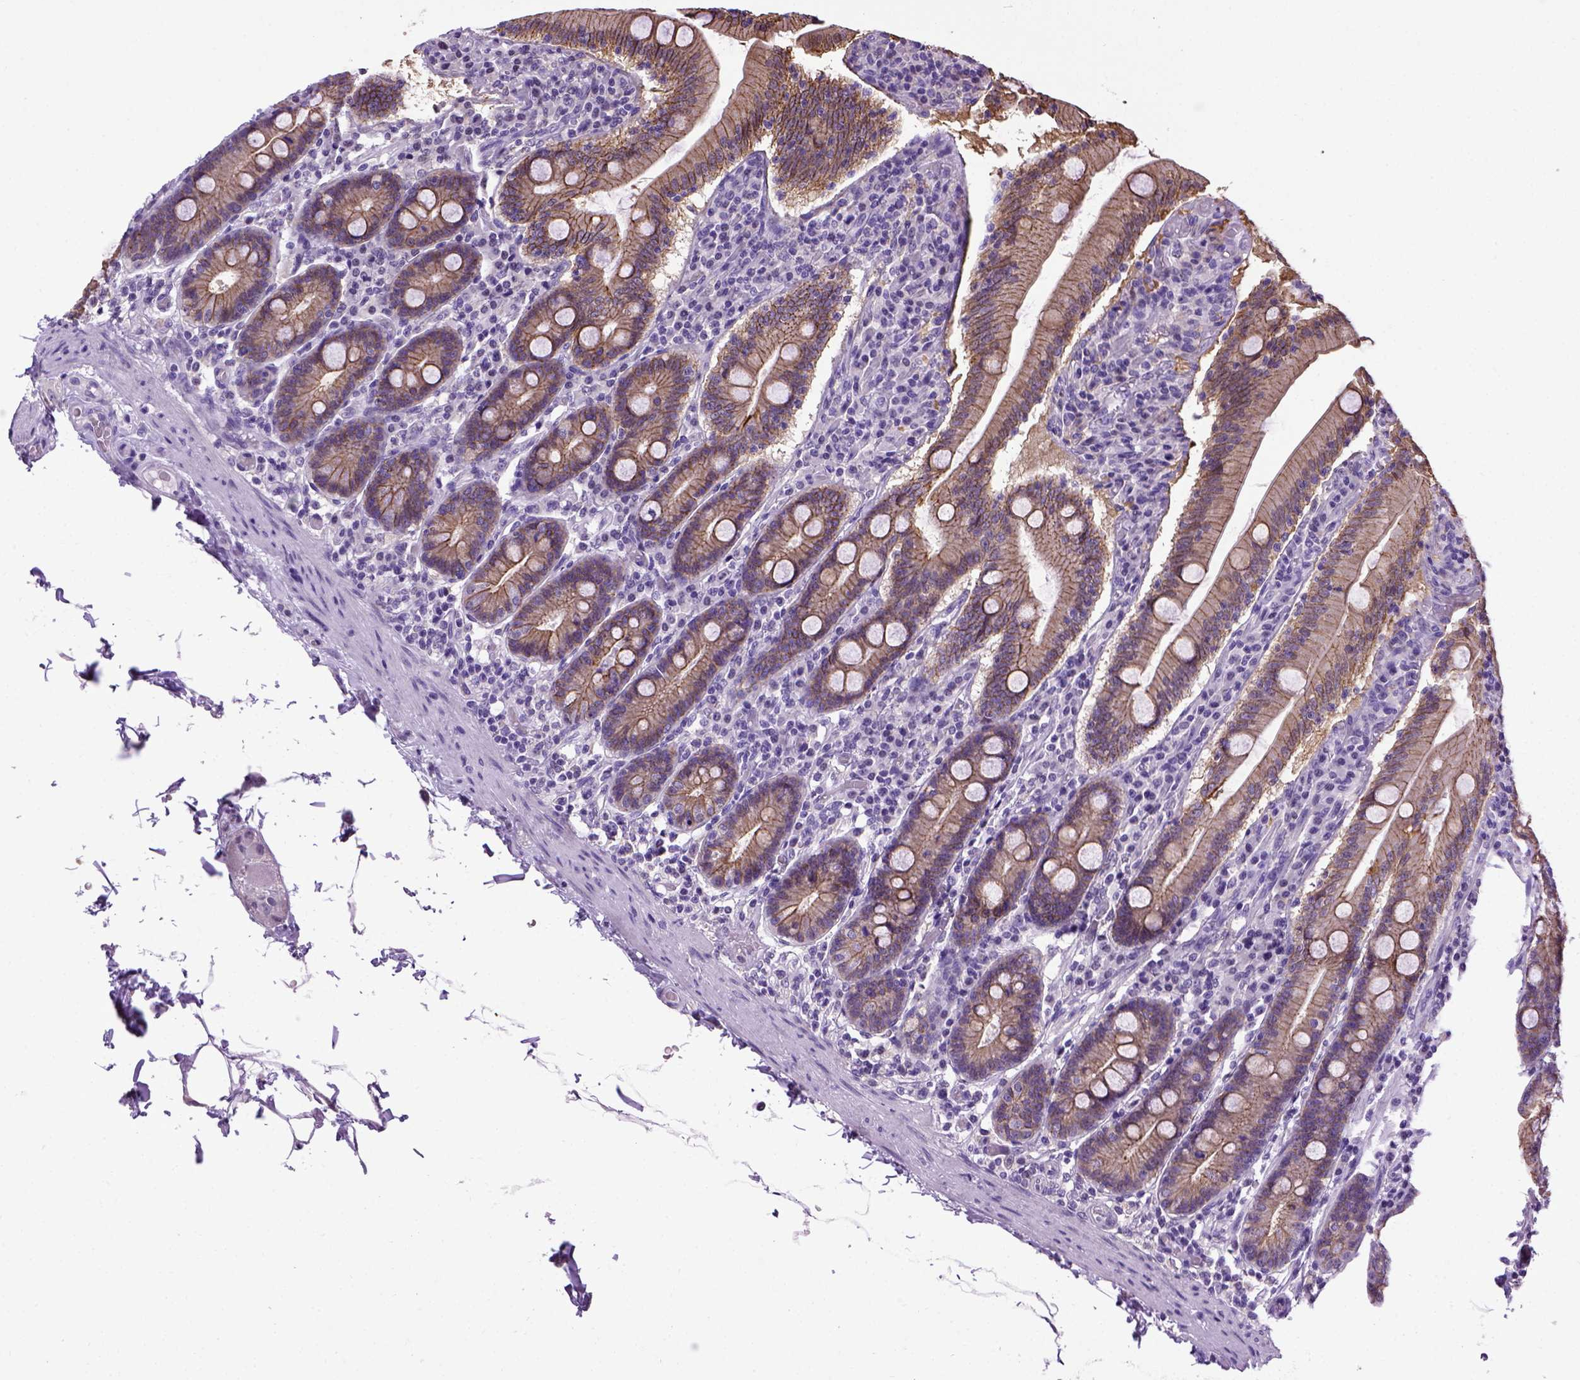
{"staining": {"intensity": "strong", "quantity": ">75%", "location": "cytoplasmic/membranous"}, "tissue": "small intestine", "cell_type": "Glandular cells", "image_type": "normal", "snomed": [{"axis": "morphology", "description": "Normal tissue, NOS"}, {"axis": "topography", "description": "Small intestine"}], "caption": "Immunohistochemistry of unremarkable human small intestine reveals high levels of strong cytoplasmic/membranous expression in about >75% of glandular cells.", "gene": "CDH1", "patient": {"sex": "male", "age": 37}}